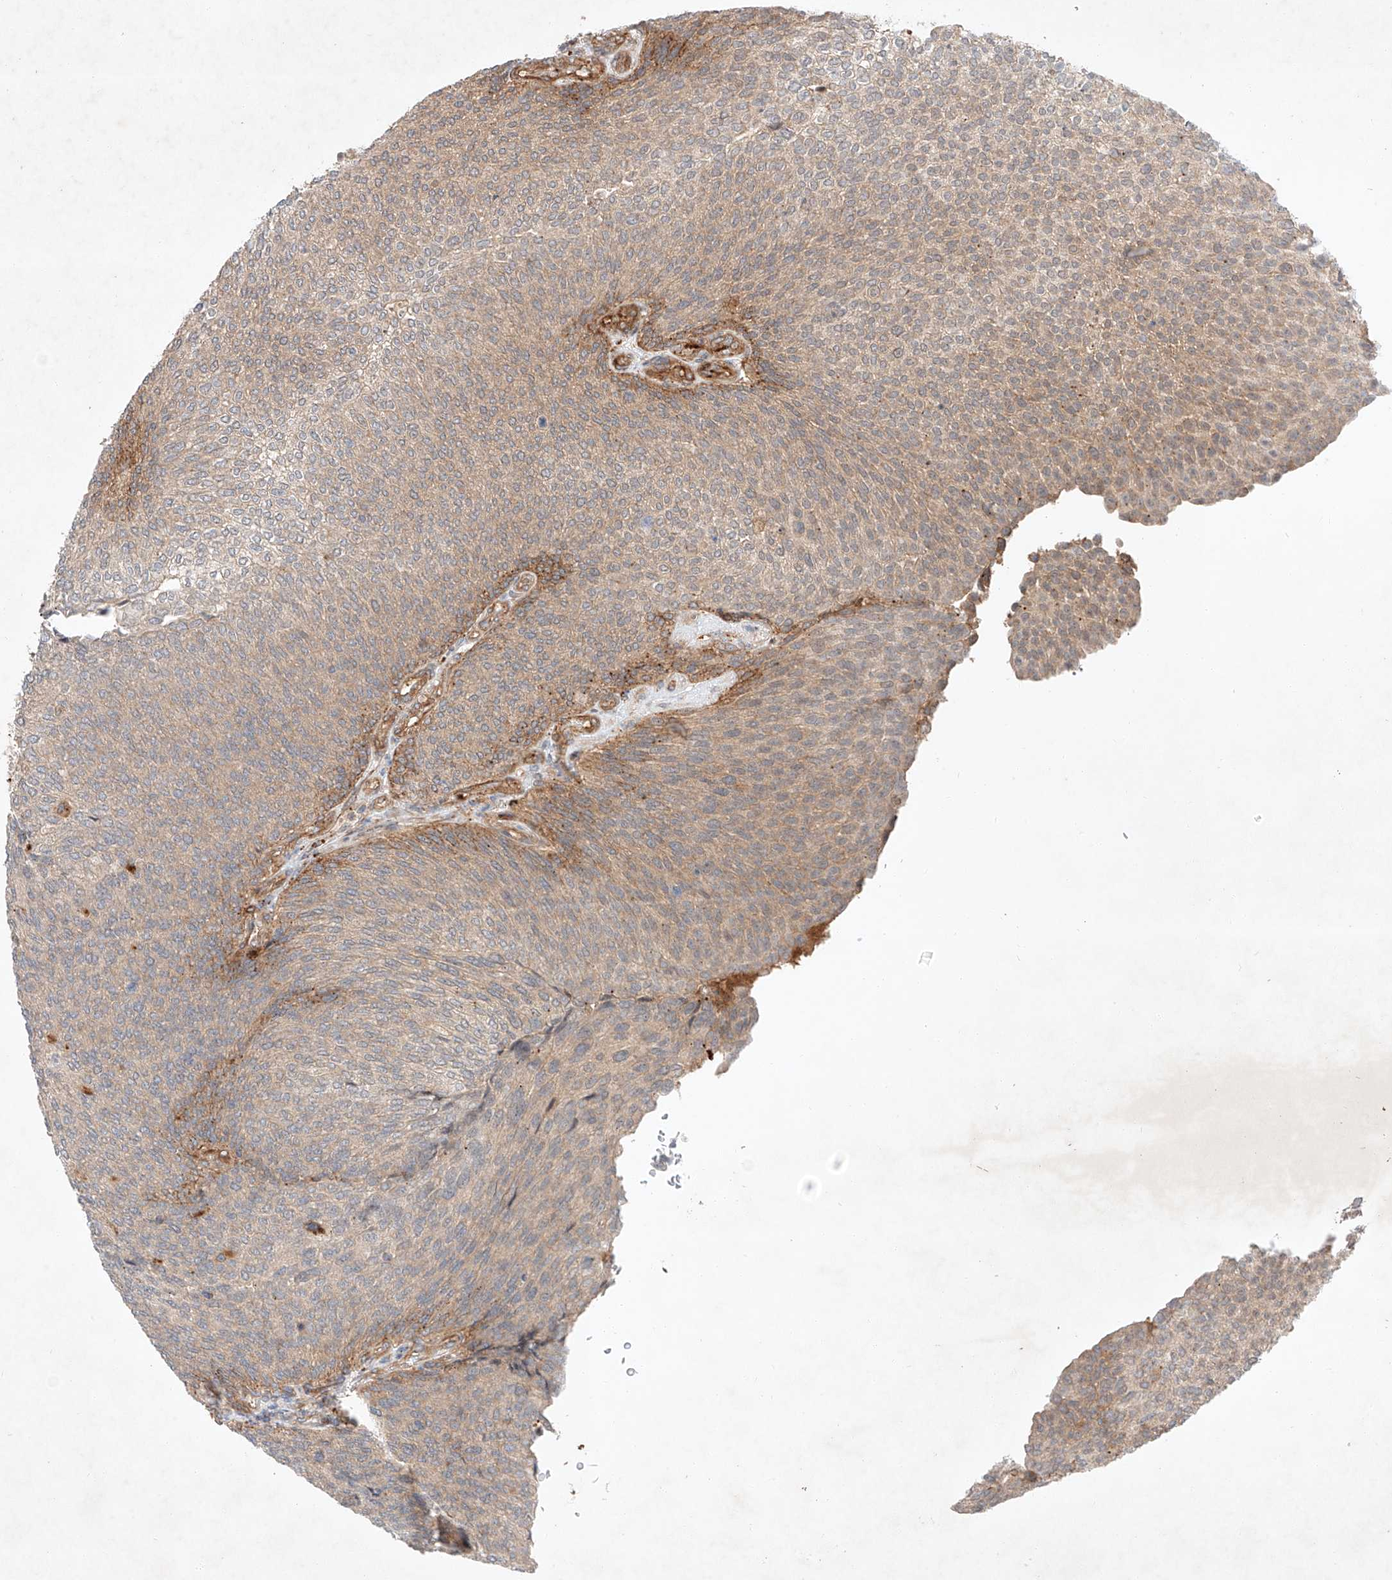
{"staining": {"intensity": "moderate", "quantity": "<25%", "location": "cytoplasmic/membranous"}, "tissue": "urothelial cancer", "cell_type": "Tumor cells", "image_type": "cancer", "snomed": [{"axis": "morphology", "description": "Urothelial carcinoma, Low grade"}, {"axis": "topography", "description": "Urinary bladder"}], "caption": "IHC histopathology image of human urothelial cancer stained for a protein (brown), which reveals low levels of moderate cytoplasmic/membranous staining in about <25% of tumor cells.", "gene": "ARHGAP33", "patient": {"sex": "female", "age": 79}}